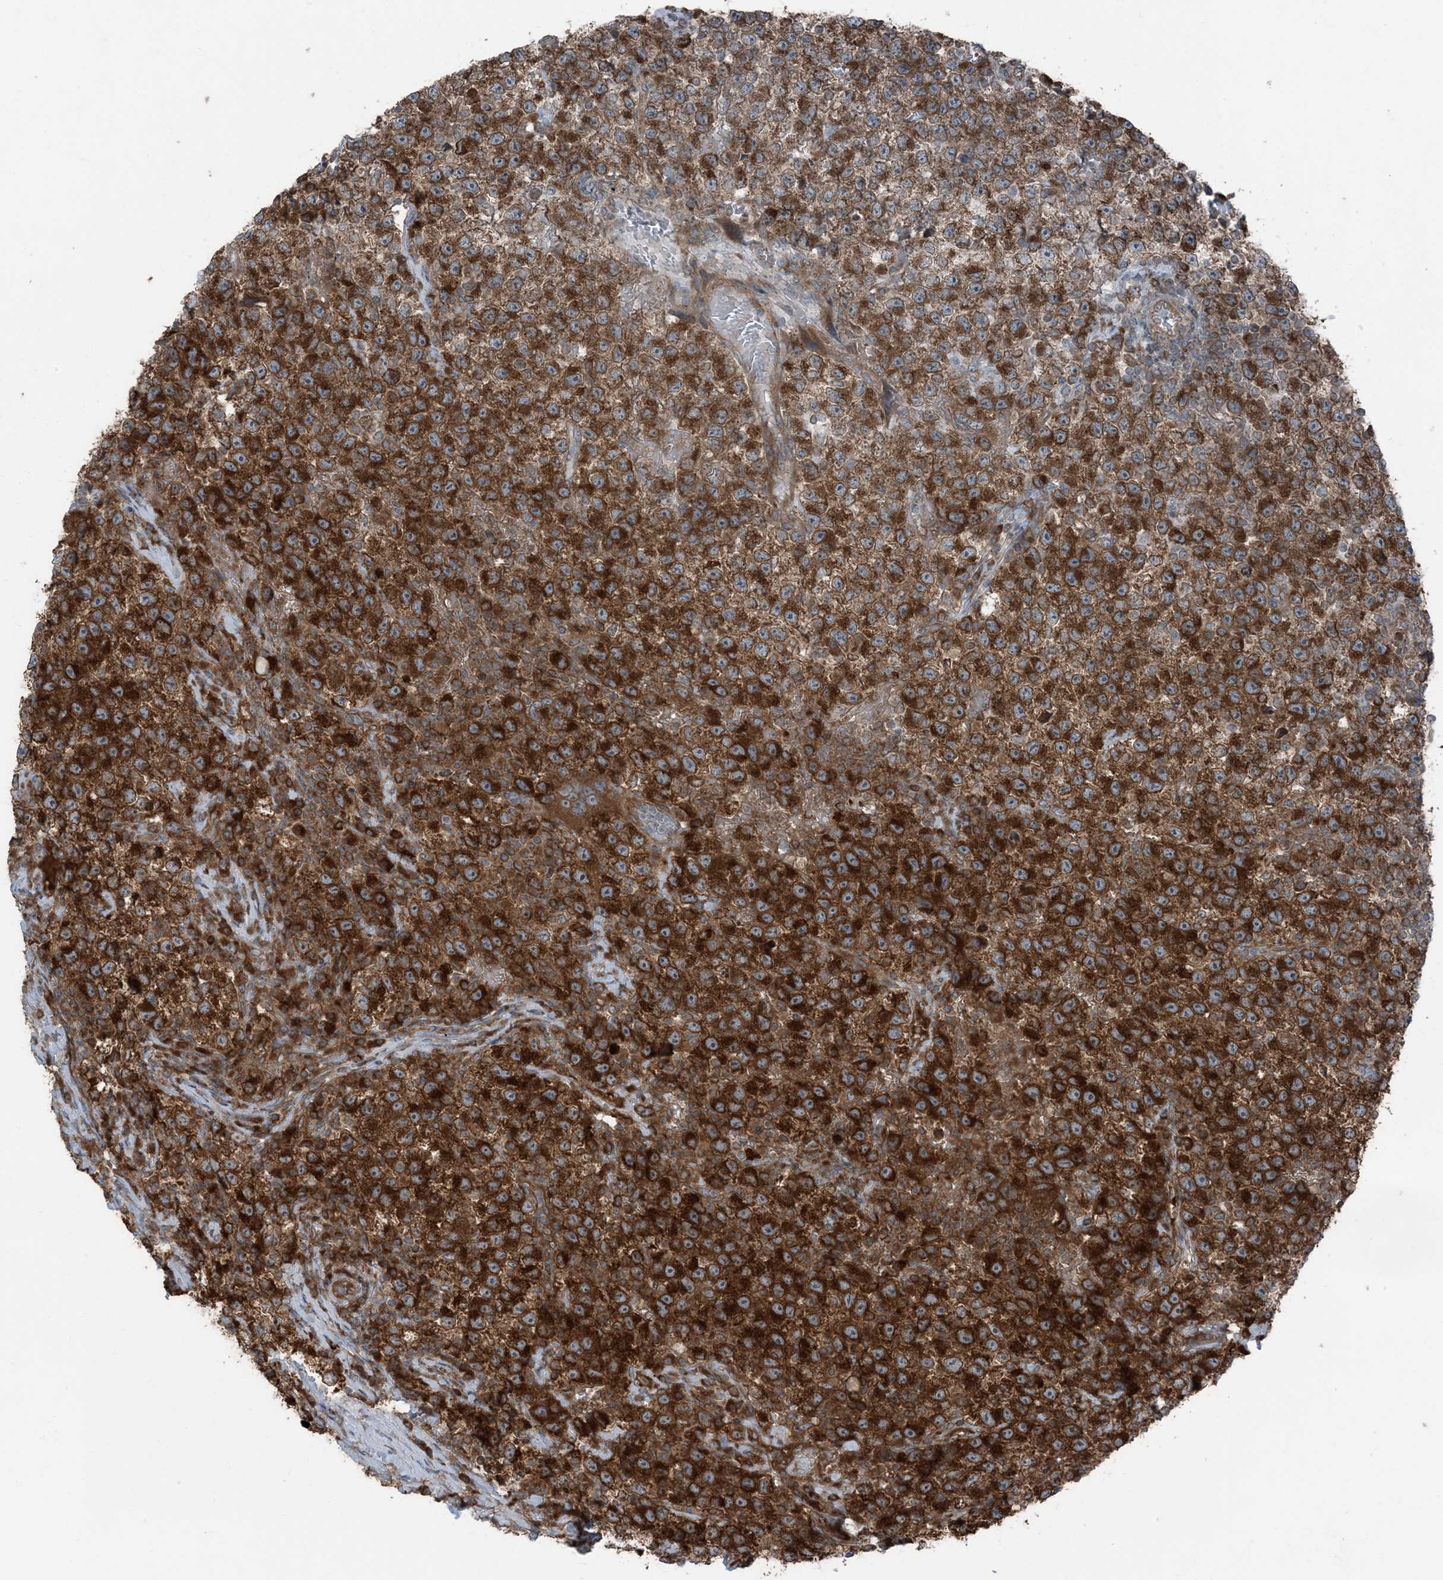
{"staining": {"intensity": "strong", "quantity": ">75%", "location": "cytoplasmic/membranous"}, "tissue": "testis cancer", "cell_type": "Tumor cells", "image_type": "cancer", "snomed": [{"axis": "morphology", "description": "Seminoma, NOS"}, {"axis": "topography", "description": "Testis"}], "caption": "Testis seminoma was stained to show a protein in brown. There is high levels of strong cytoplasmic/membranous expression in approximately >75% of tumor cells. (IHC, brightfield microscopy, high magnification).", "gene": "RAB3GAP1", "patient": {"sex": "male", "age": 22}}